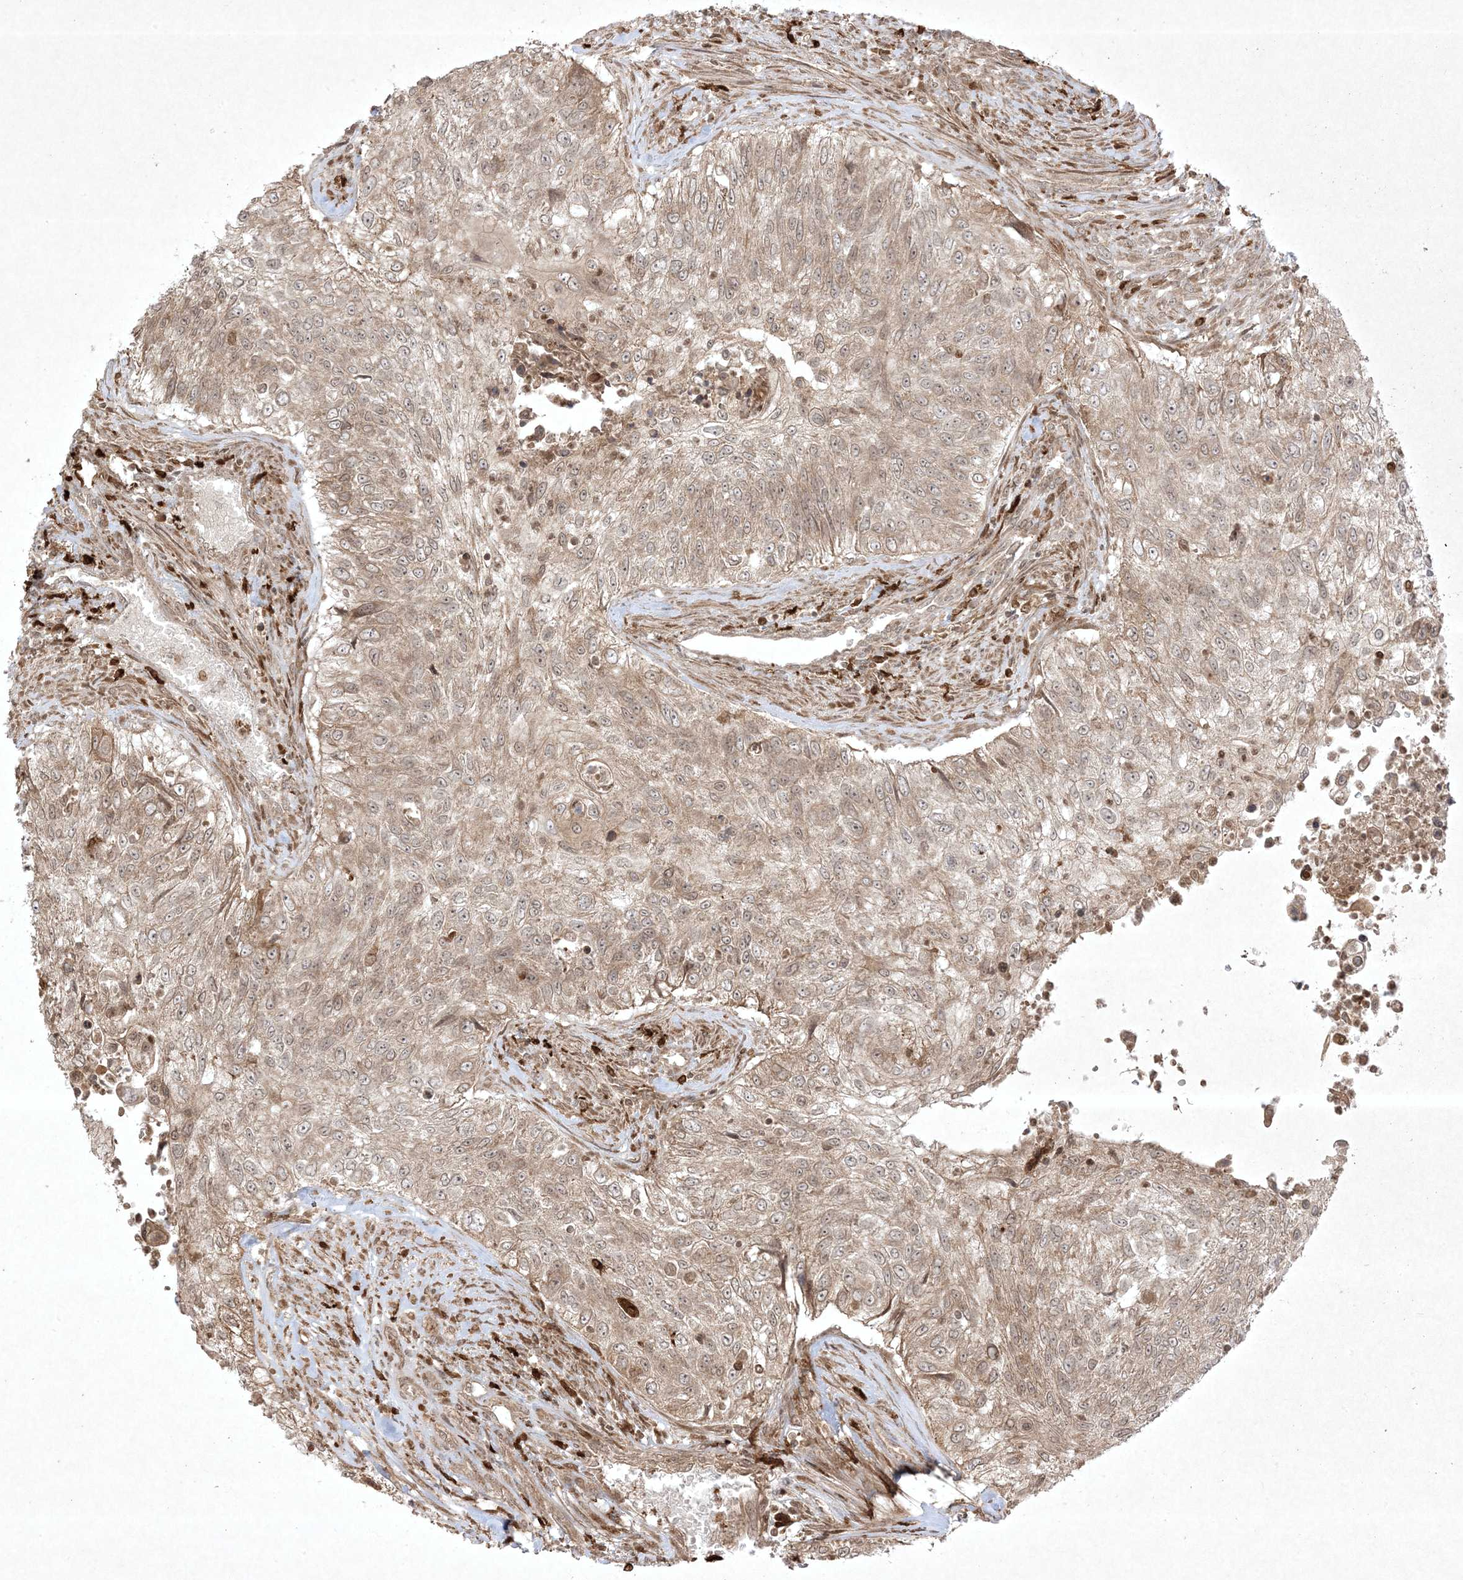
{"staining": {"intensity": "weak", "quantity": ">75%", "location": "cytoplasmic/membranous"}, "tissue": "urothelial cancer", "cell_type": "Tumor cells", "image_type": "cancer", "snomed": [{"axis": "morphology", "description": "Urothelial carcinoma, High grade"}, {"axis": "topography", "description": "Urinary bladder"}], "caption": "Immunohistochemical staining of human high-grade urothelial carcinoma shows low levels of weak cytoplasmic/membranous positivity in about >75% of tumor cells.", "gene": "PTK6", "patient": {"sex": "female", "age": 60}}